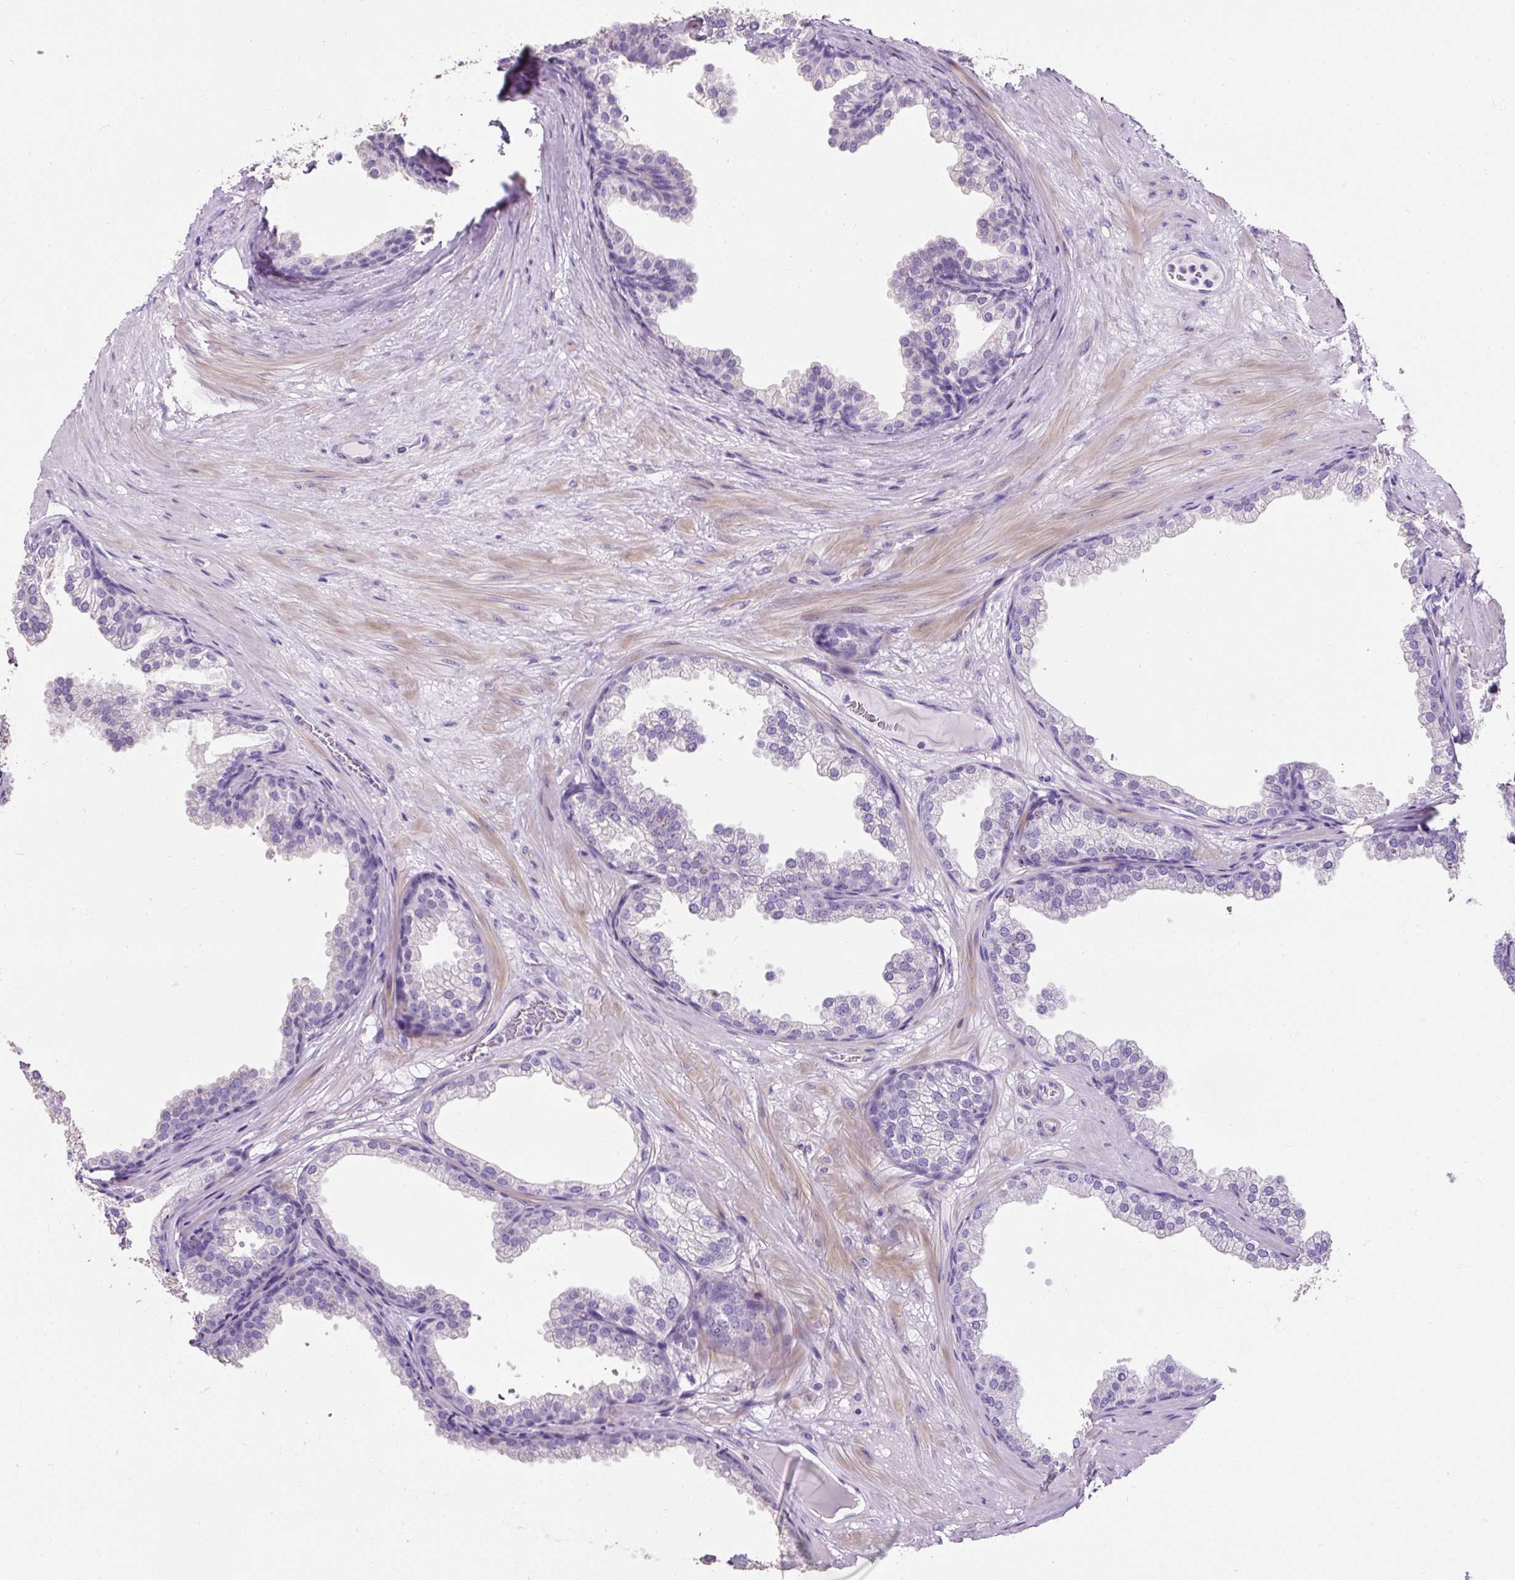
{"staining": {"intensity": "negative", "quantity": "none", "location": "none"}, "tissue": "prostate", "cell_type": "Glandular cells", "image_type": "normal", "snomed": [{"axis": "morphology", "description": "Normal tissue, NOS"}, {"axis": "topography", "description": "Prostate"}], "caption": "An IHC histopathology image of normal prostate is shown. There is no staining in glandular cells of prostate. The staining was performed using DAB to visualize the protein expression in brown, while the nuclei were stained in blue with hematoxylin (Magnification: 20x).", "gene": "C2CD4C", "patient": {"sex": "male", "age": 37}}